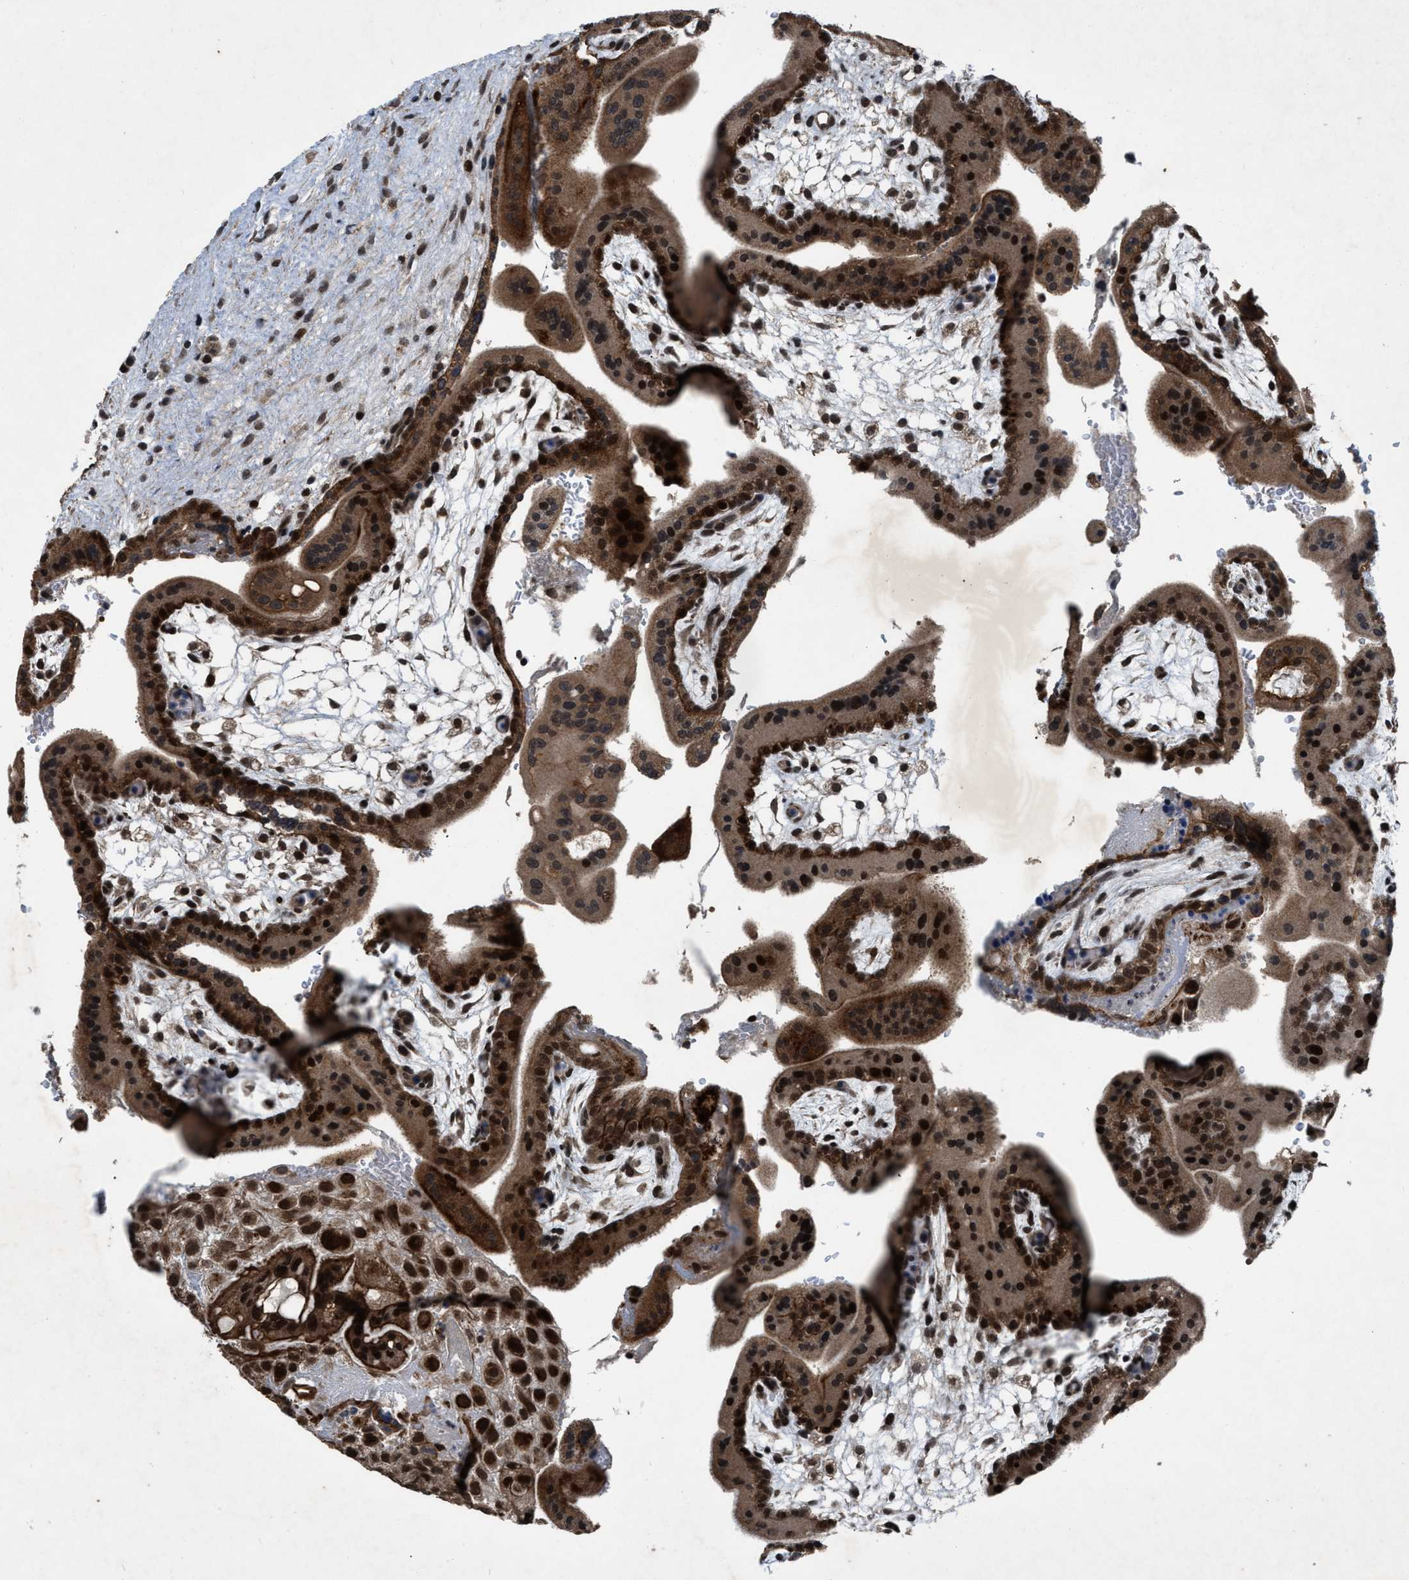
{"staining": {"intensity": "strong", "quantity": ">75%", "location": "cytoplasmic/membranous,nuclear"}, "tissue": "placenta", "cell_type": "Decidual cells", "image_type": "normal", "snomed": [{"axis": "morphology", "description": "Normal tissue, NOS"}, {"axis": "topography", "description": "Placenta"}], "caption": "The micrograph demonstrates a brown stain indicating the presence of a protein in the cytoplasmic/membranous,nuclear of decidual cells in placenta. Using DAB (3,3'-diaminobenzidine) (brown) and hematoxylin (blue) stains, captured at high magnification using brightfield microscopy.", "gene": "ZNHIT1", "patient": {"sex": "female", "age": 35}}